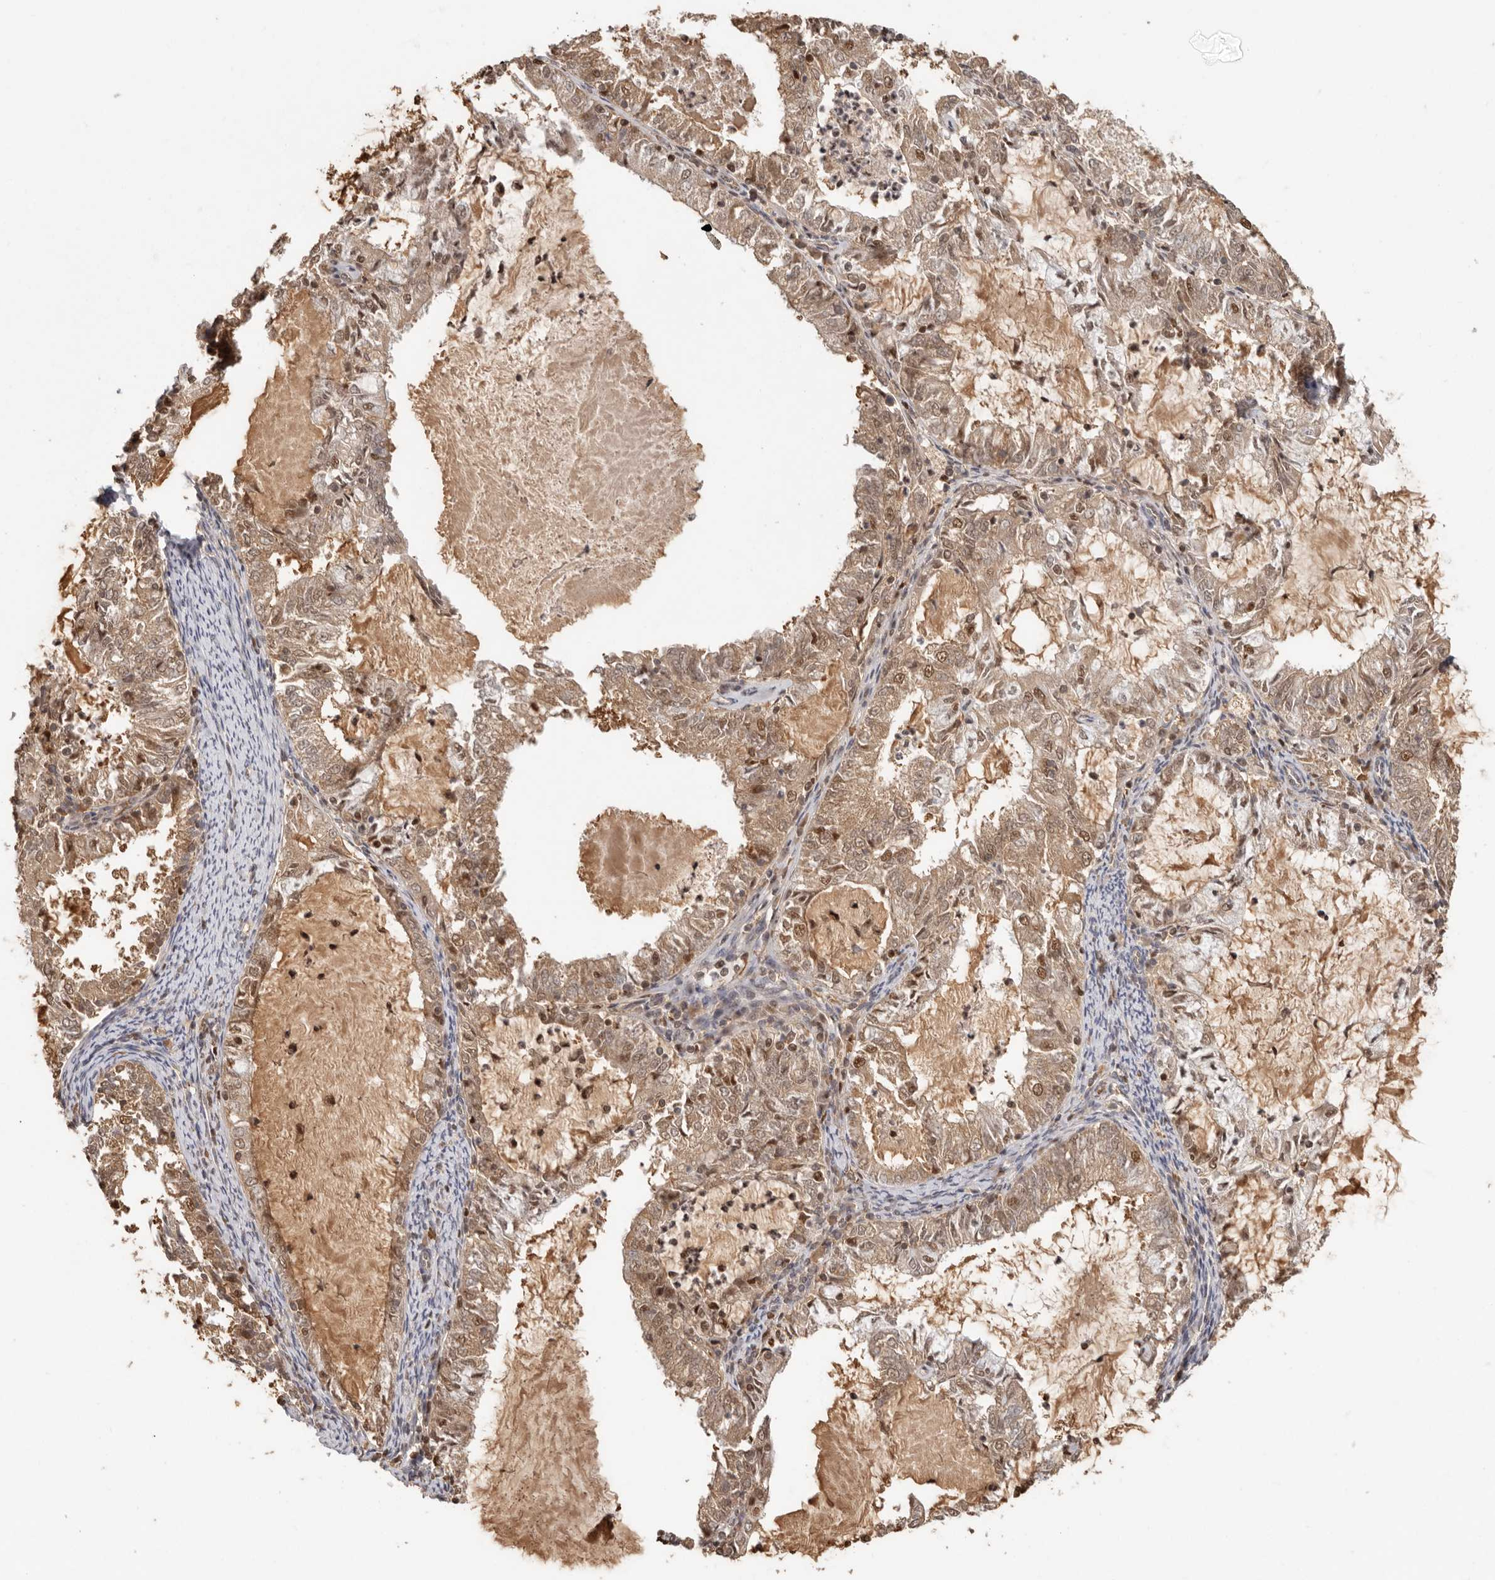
{"staining": {"intensity": "moderate", "quantity": ">75%", "location": "cytoplasmic/membranous,nuclear"}, "tissue": "endometrial cancer", "cell_type": "Tumor cells", "image_type": "cancer", "snomed": [{"axis": "morphology", "description": "Adenocarcinoma, NOS"}, {"axis": "topography", "description": "Endometrium"}], "caption": "Endometrial cancer tissue shows moderate cytoplasmic/membranous and nuclear staining in approximately >75% of tumor cells", "gene": "PSMA5", "patient": {"sex": "female", "age": 57}}